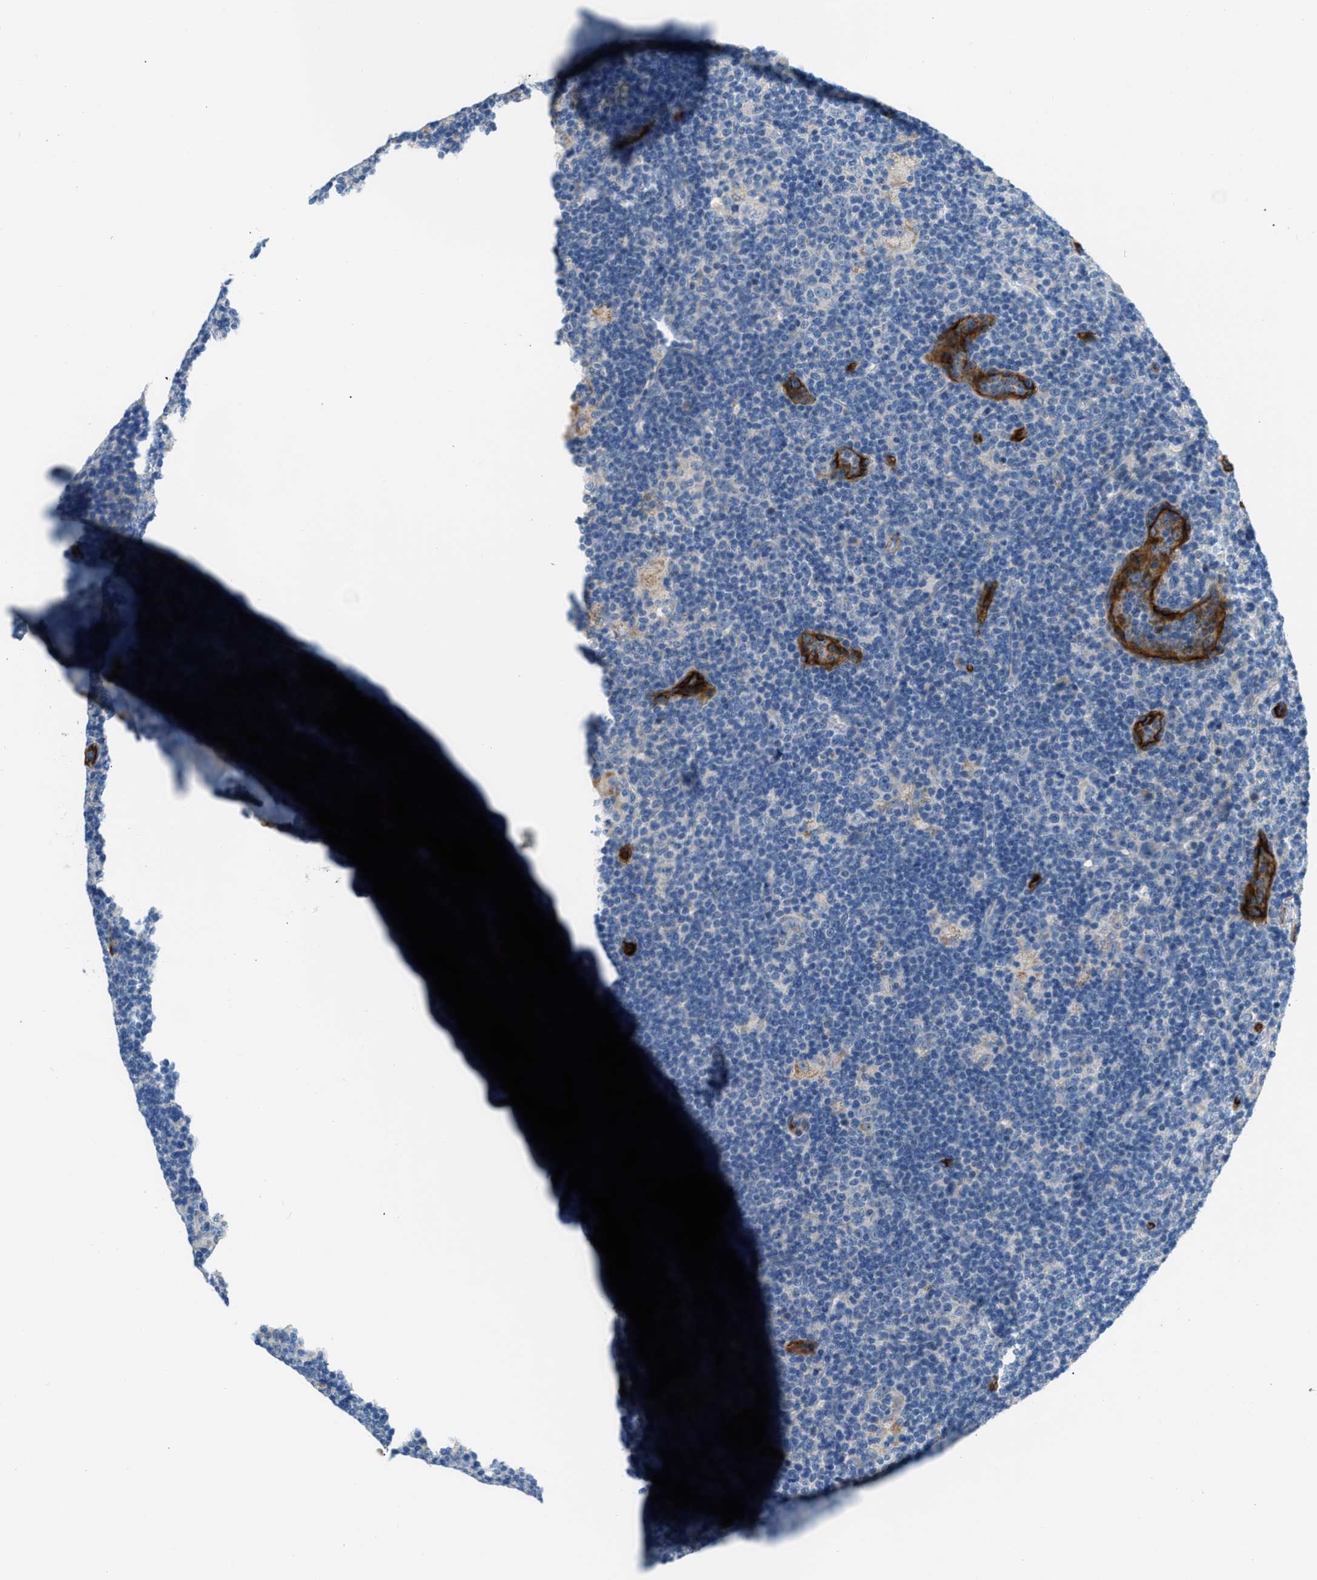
{"staining": {"intensity": "negative", "quantity": "none", "location": "none"}, "tissue": "lymphoma", "cell_type": "Tumor cells", "image_type": "cancer", "snomed": [{"axis": "morphology", "description": "Hodgkin's disease, NOS"}, {"axis": "topography", "description": "Lymph node"}], "caption": "The IHC micrograph has no significant positivity in tumor cells of Hodgkin's disease tissue.", "gene": "COL15A1", "patient": {"sex": "female", "age": 57}}